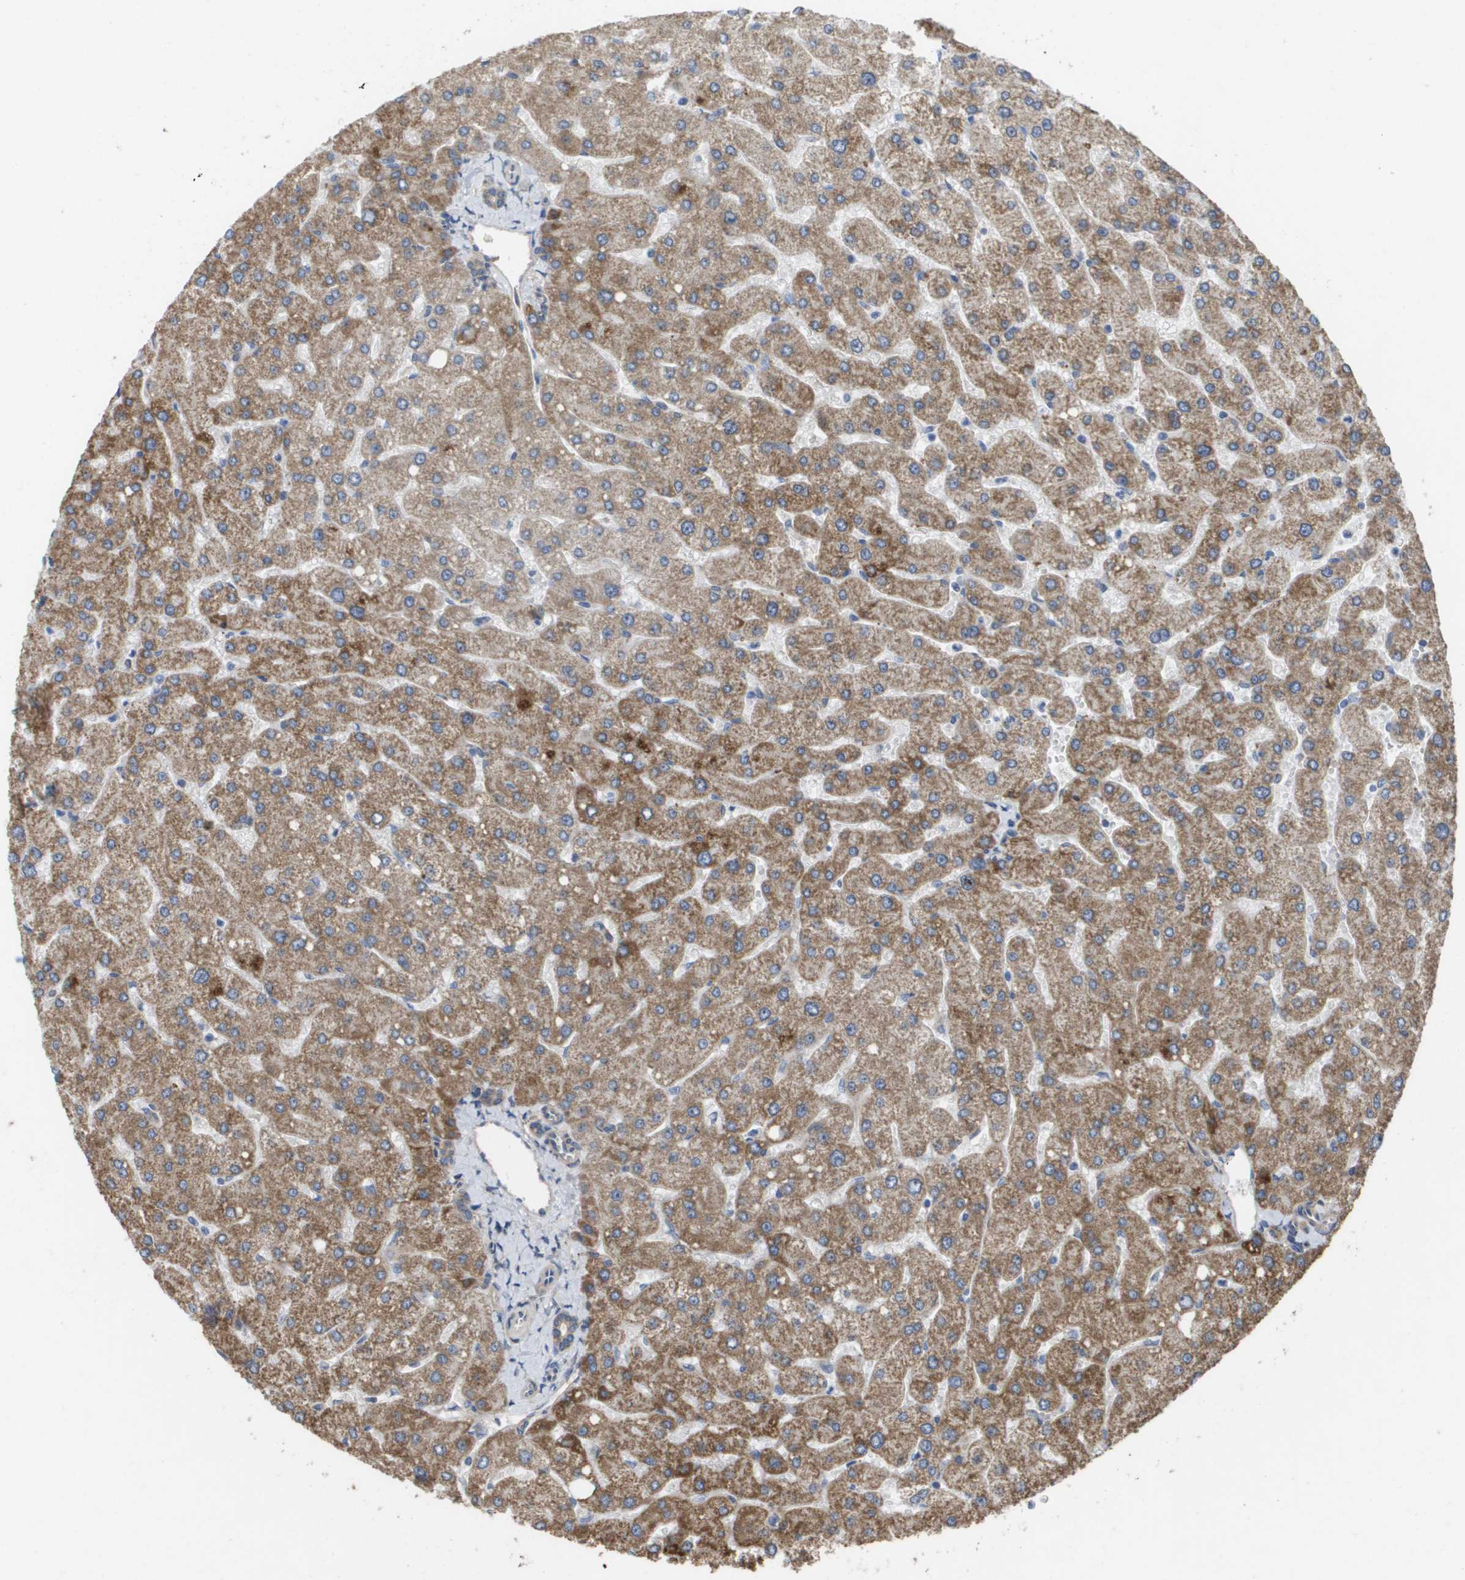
{"staining": {"intensity": "weak", "quantity": ">75%", "location": "cytoplasmic/membranous"}, "tissue": "liver", "cell_type": "Cholangiocytes", "image_type": "normal", "snomed": [{"axis": "morphology", "description": "Normal tissue, NOS"}, {"axis": "topography", "description": "Liver"}], "caption": "Immunohistochemical staining of normal liver shows >75% levels of weak cytoplasmic/membranous protein positivity in about >75% of cholangiocytes.", "gene": "MTARC2", "patient": {"sex": "male", "age": 55}}